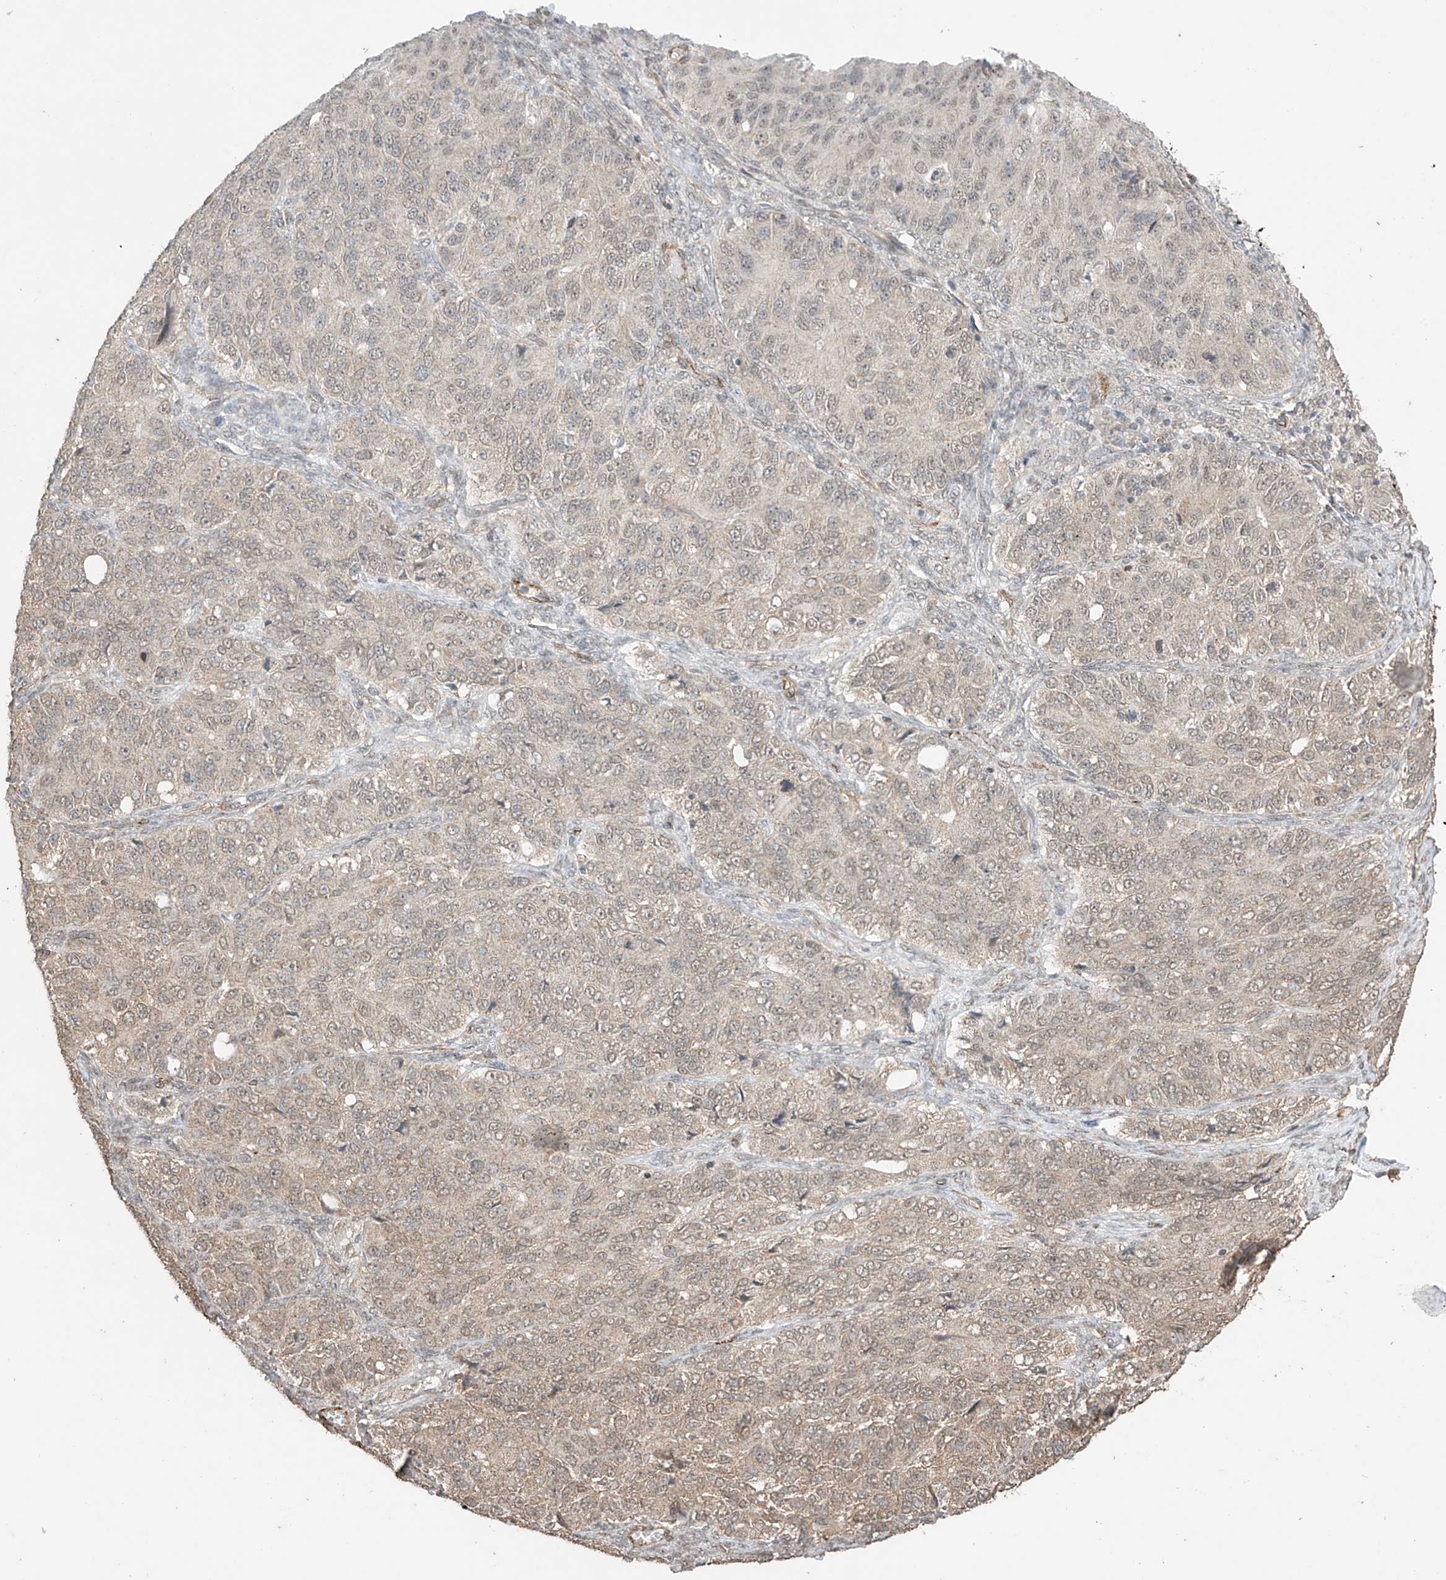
{"staining": {"intensity": "weak", "quantity": "25%-75%", "location": "cytoplasmic/membranous,nuclear"}, "tissue": "ovarian cancer", "cell_type": "Tumor cells", "image_type": "cancer", "snomed": [{"axis": "morphology", "description": "Carcinoma, endometroid"}, {"axis": "topography", "description": "Ovary"}], "caption": "Immunohistochemical staining of ovarian cancer (endometroid carcinoma) exhibits low levels of weak cytoplasmic/membranous and nuclear expression in about 25%-75% of tumor cells. Using DAB (3,3'-diaminobenzidine) (brown) and hematoxylin (blue) stains, captured at high magnification using brightfield microscopy.", "gene": "TTLL5", "patient": {"sex": "female", "age": 51}}